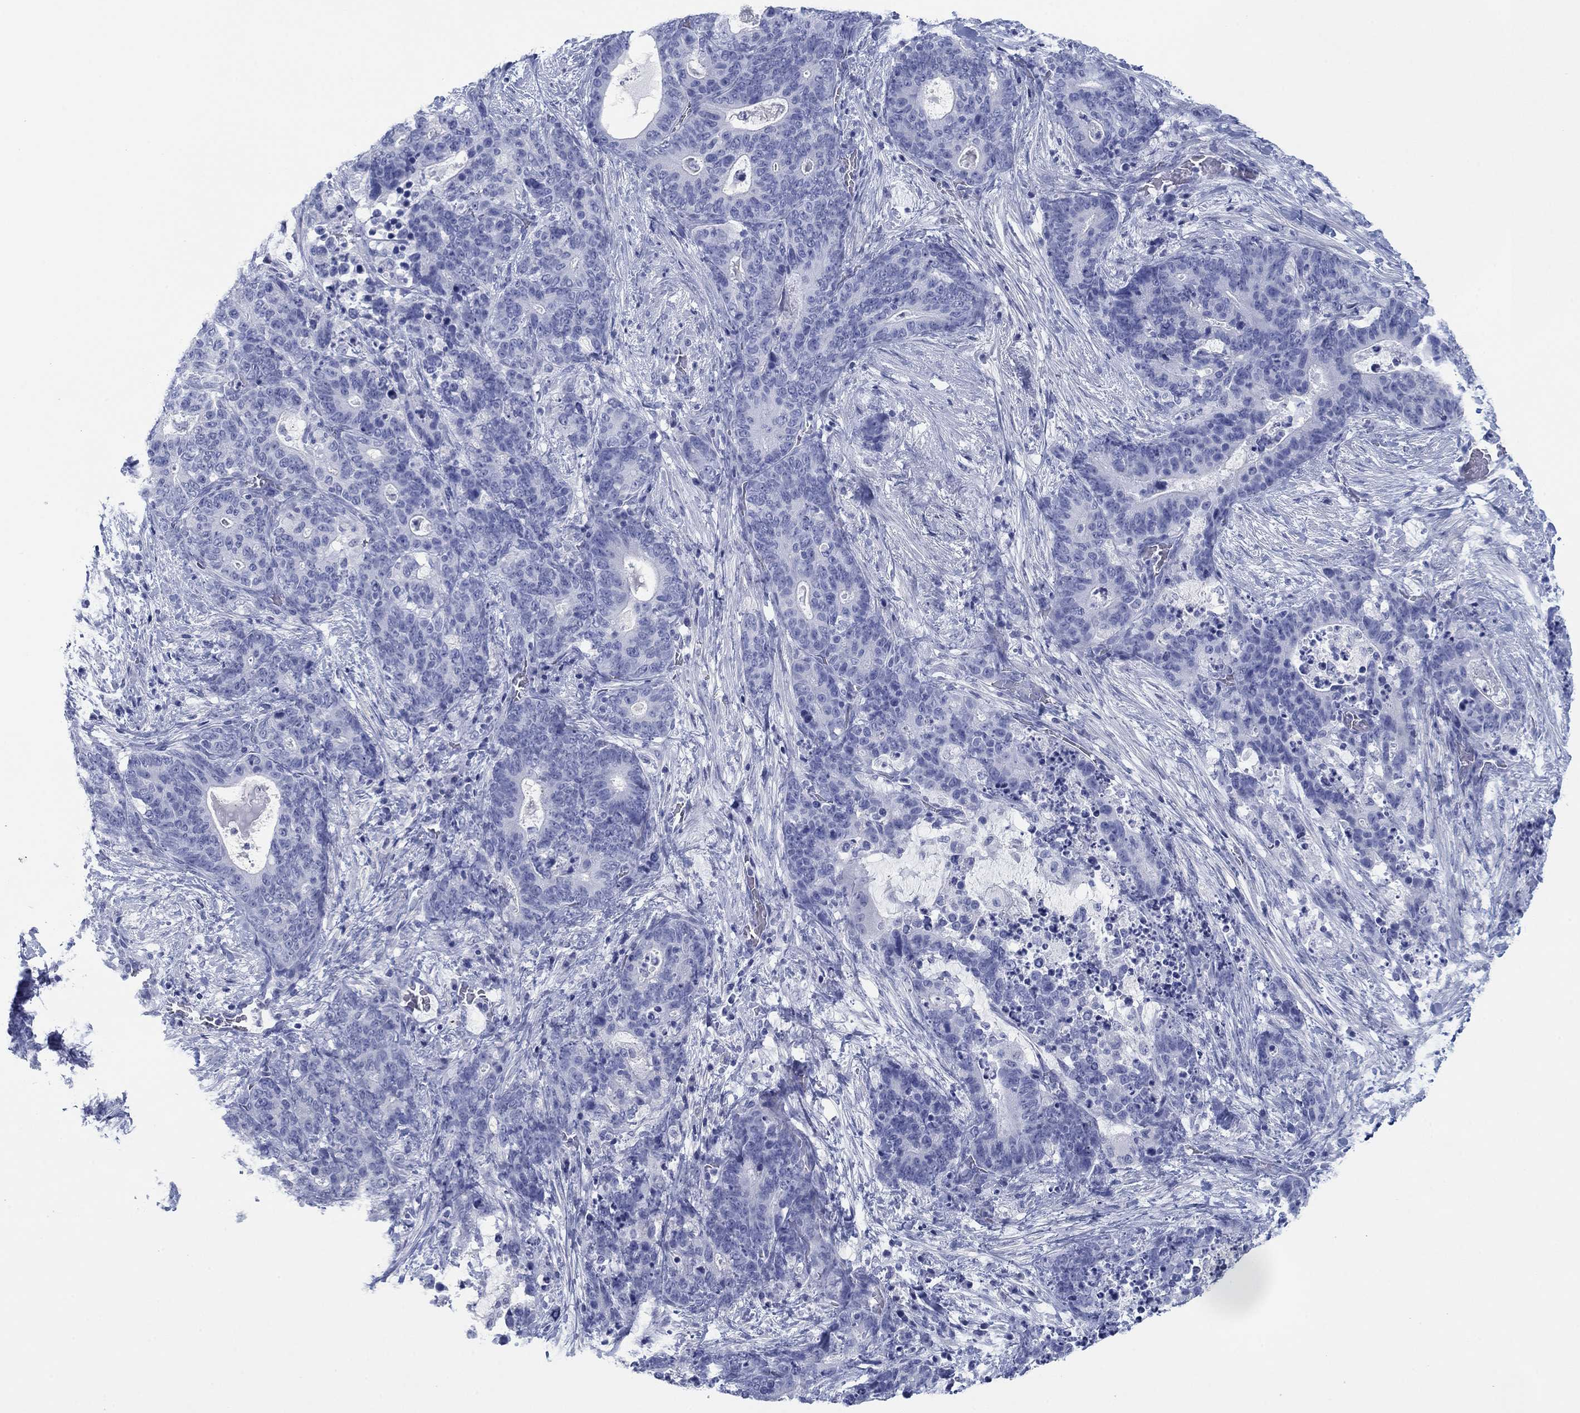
{"staining": {"intensity": "negative", "quantity": "none", "location": "none"}, "tissue": "stomach cancer", "cell_type": "Tumor cells", "image_type": "cancer", "snomed": [{"axis": "morphology", "description": "Normal tissue, NOS"}, {"axis": "morphology", "description": "Adenocarcinoma, NOS"}, {"axis": "topography", "description": "Stomach"}], "caption": "An image of human stomach cancer (adenocarcinoma) is negative for staining in tumor cells.", "gene": "PDYN", "patient": {"sex": "female", "age": 64}}